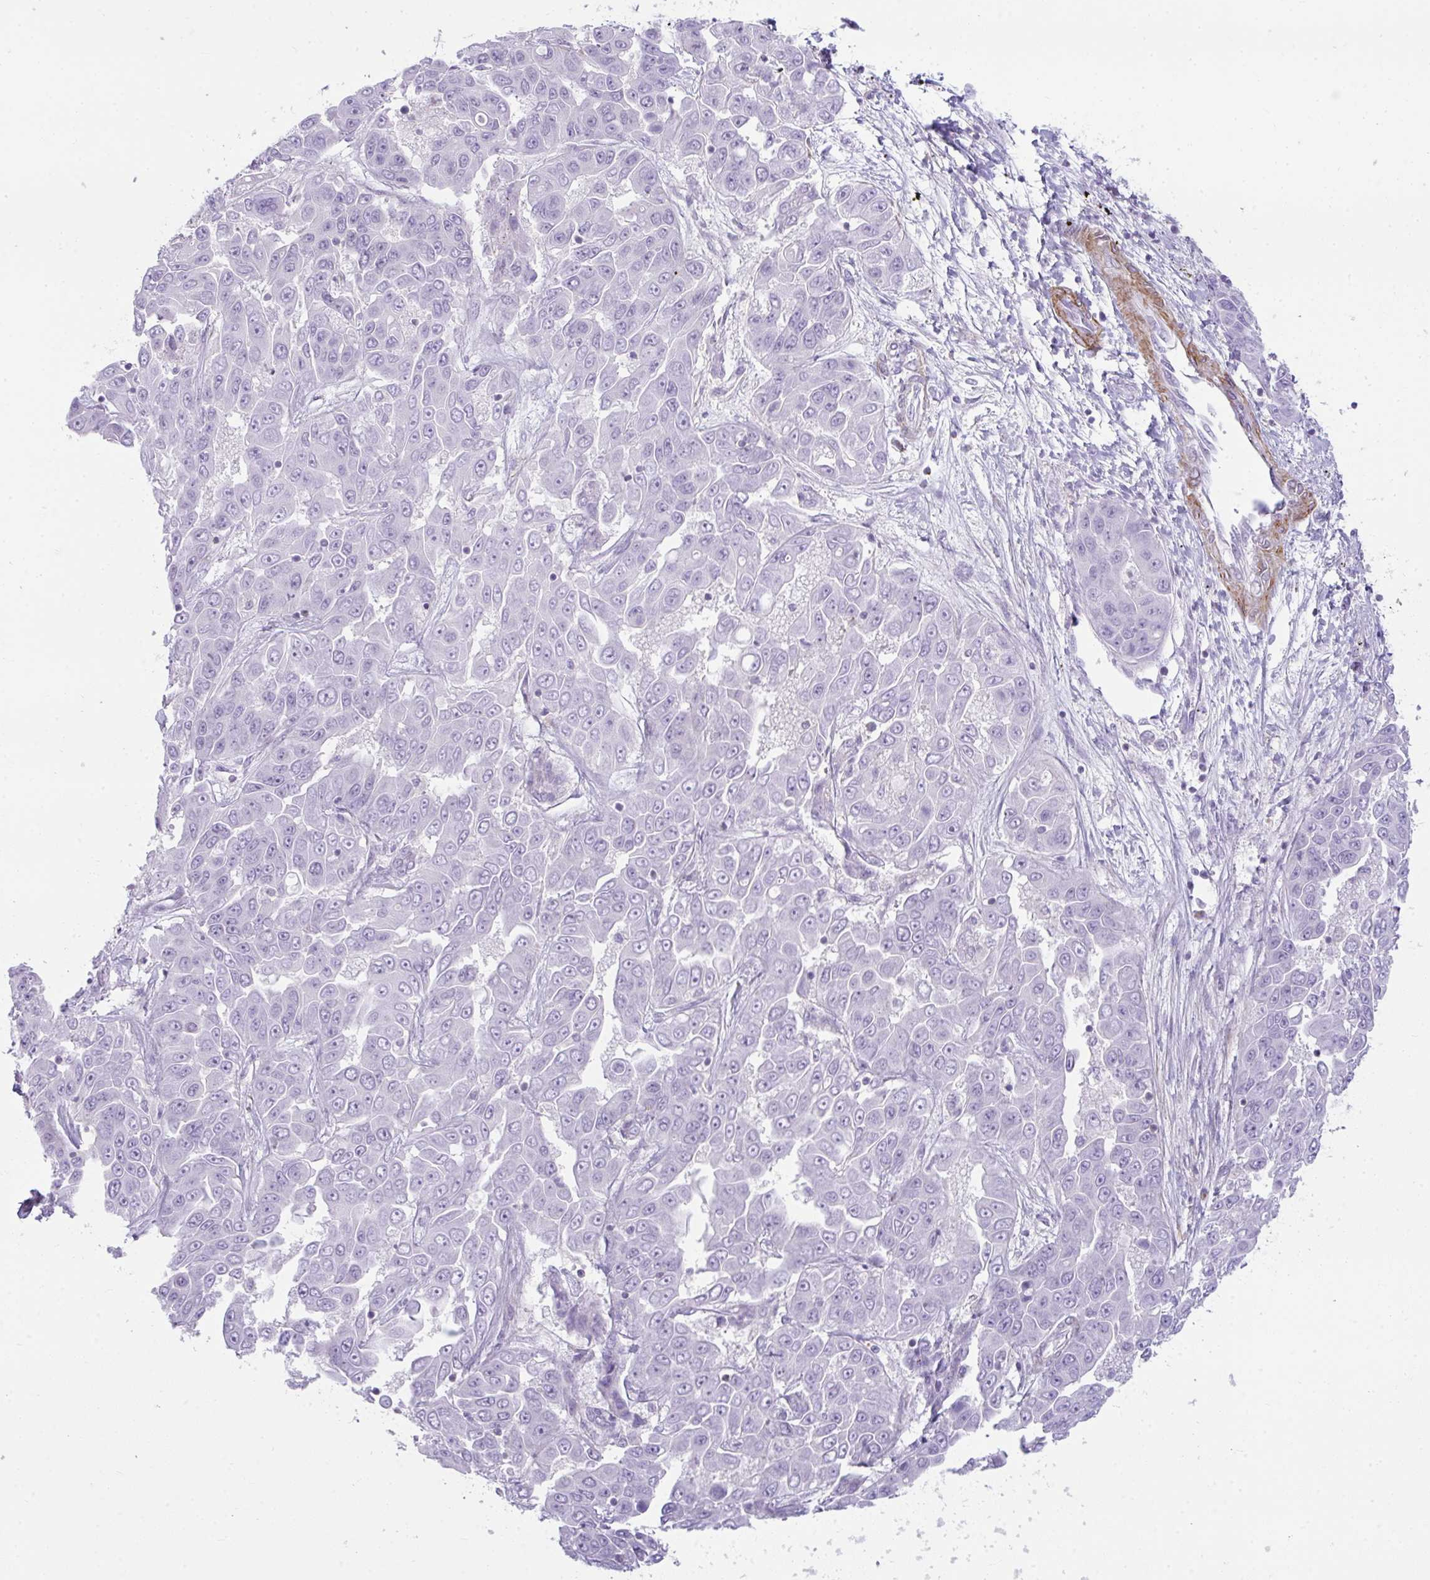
{"staining": {"intensity": "negative", "quantity": "none", "location": "none"}, "tissue": "liver cancer", "cell_type": "Tumor cells", "image_type": "cancer", "snomed": [{"axis": "morphology", "description": "Cholangiocarcinoma"}, {"axis": "topography", "description": "Liver"}], "caption": "Immunohistochemical staining of human cholangiocarcinoma (liver) exhibits no significant positivity in tumor cells.", "gene": "CDRT15", "patient": {"sex": "female", "age": 52}}